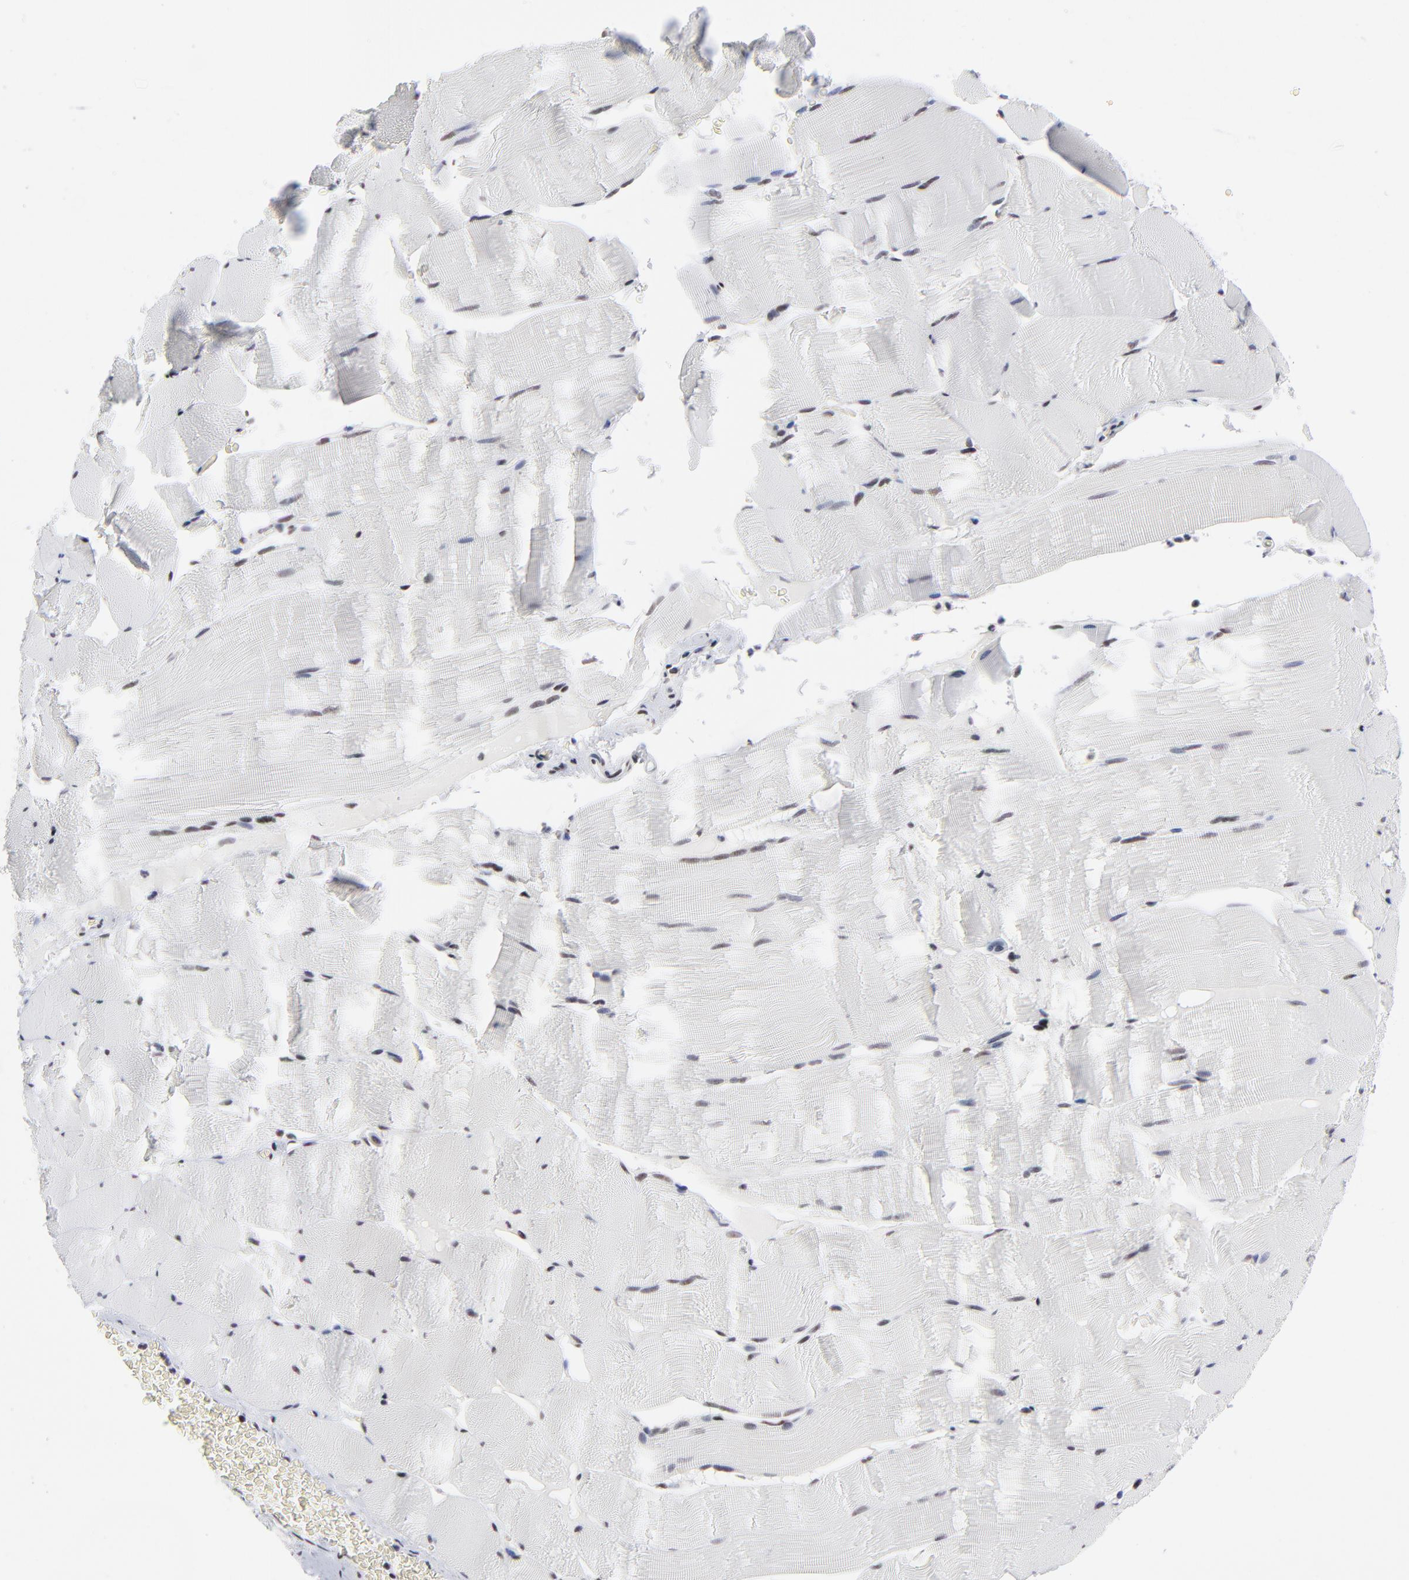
{"staining": {"intensity": "weak", "quantity": "25%-75%", "location": "nuclear"}, "tissue": "skeletal muscle", "cell_type": "Myocytes", "image_type": "normal", "snomed": [{"axis": "morphology", "description": "Normal tissue, NOS"}, {"axis": "topography", "description": "Skeletal muscle"}], "caption": "Skeletal muscle stained for a protein (brown) reveals weak nuclear positive expression in about 25%-75% of myocytes.", "gene": "SP2", "patient": {"sex": "male", "age": 62}}